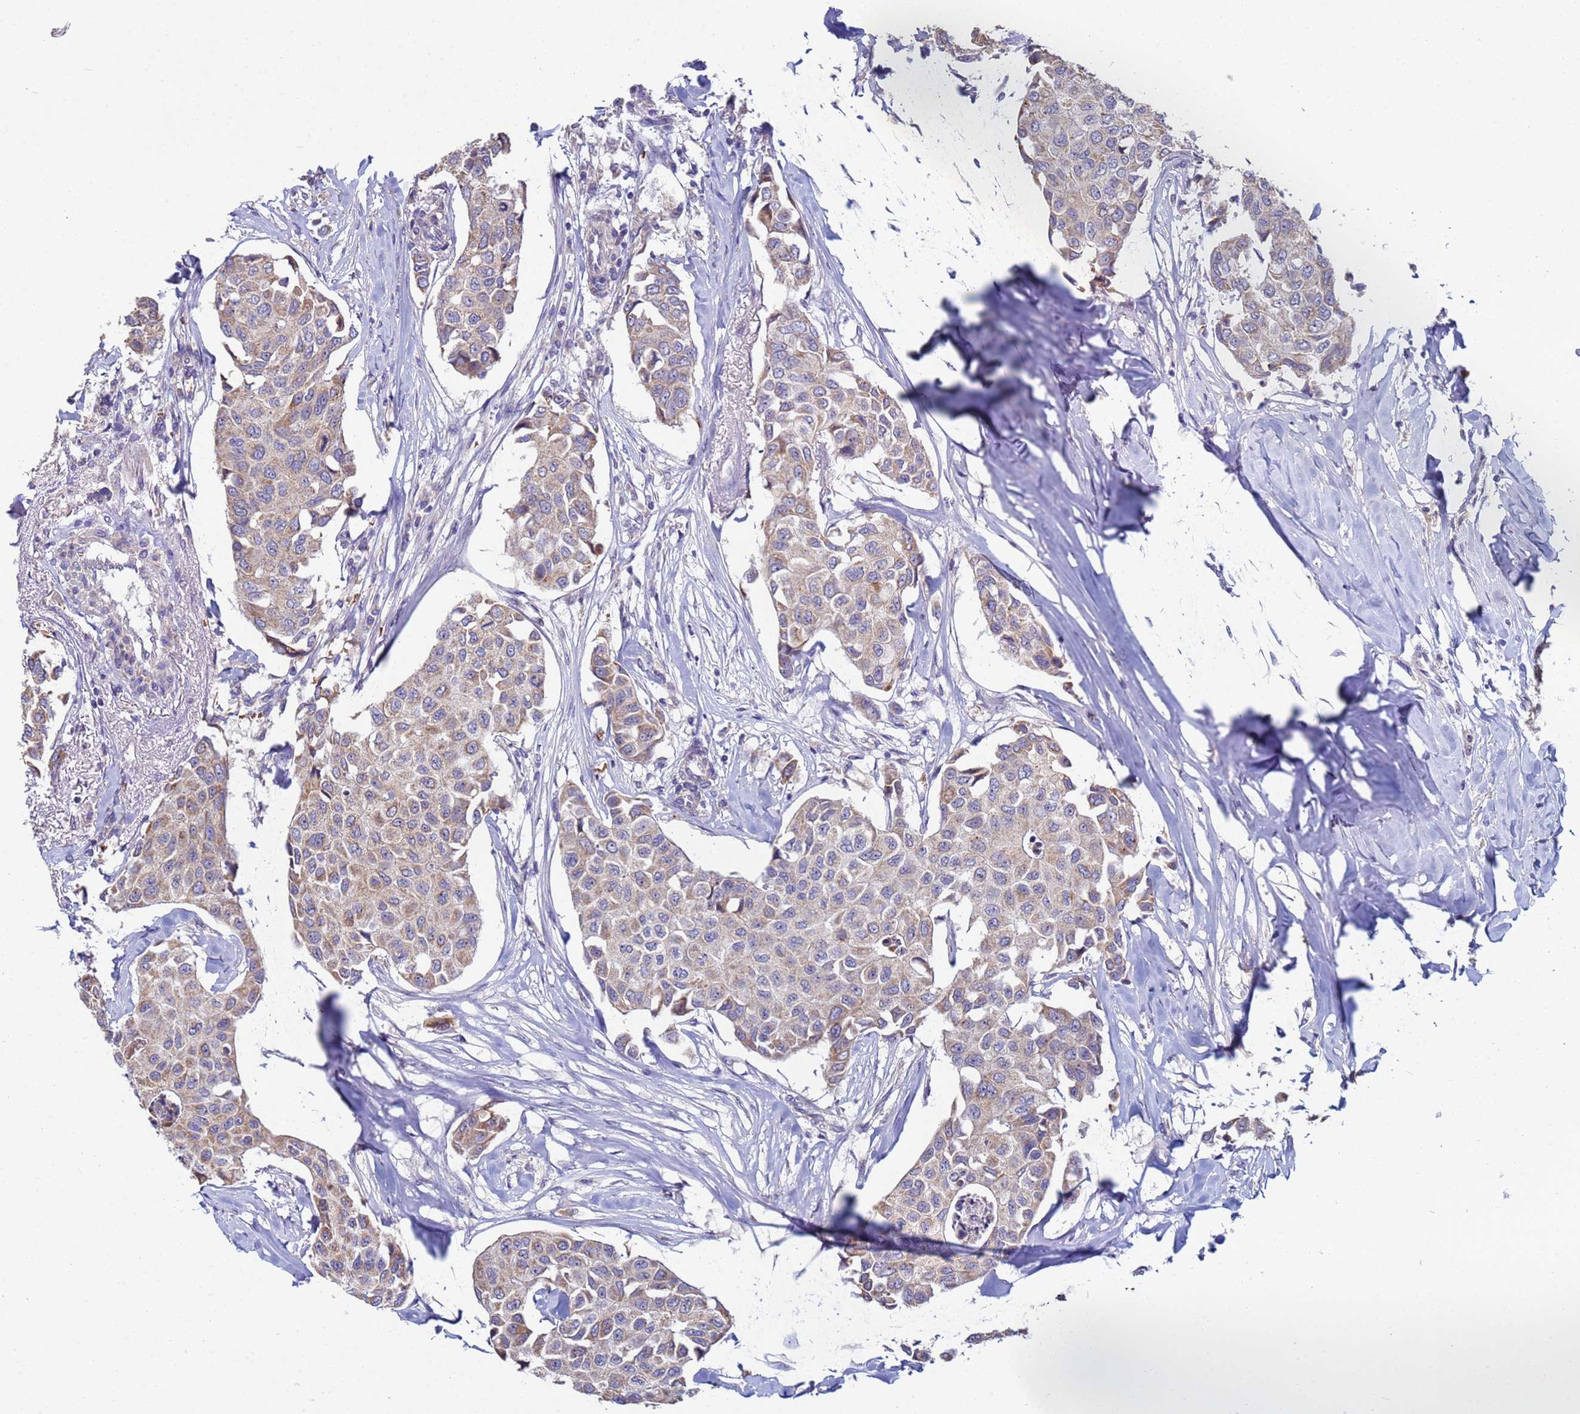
{"staining": {"intensity": "weak", "quantity": "25%-75%", "location": "cytoplasmic/membranous"}, "tissue": "breast cancer", "cell_type": "Tumor cells", "image_type": "cancer", "snomed": [{"axis": "morphology", "description": "Duct carcinoma"}, {"axis": "topography", "description": "Breast"}], "caption": "Brown immunohistochemical staining in human breast cancer demonstrates weak cytoplasmic/membranous expression in approximately 25%-75% of tumor cells. The staining was performed using DAB, with brown indicating positive protein expression. Nuclei are stained blue with hematoxylin.", "gene": "CLHC1", "patient": {"sex": "female", "age": 80}}